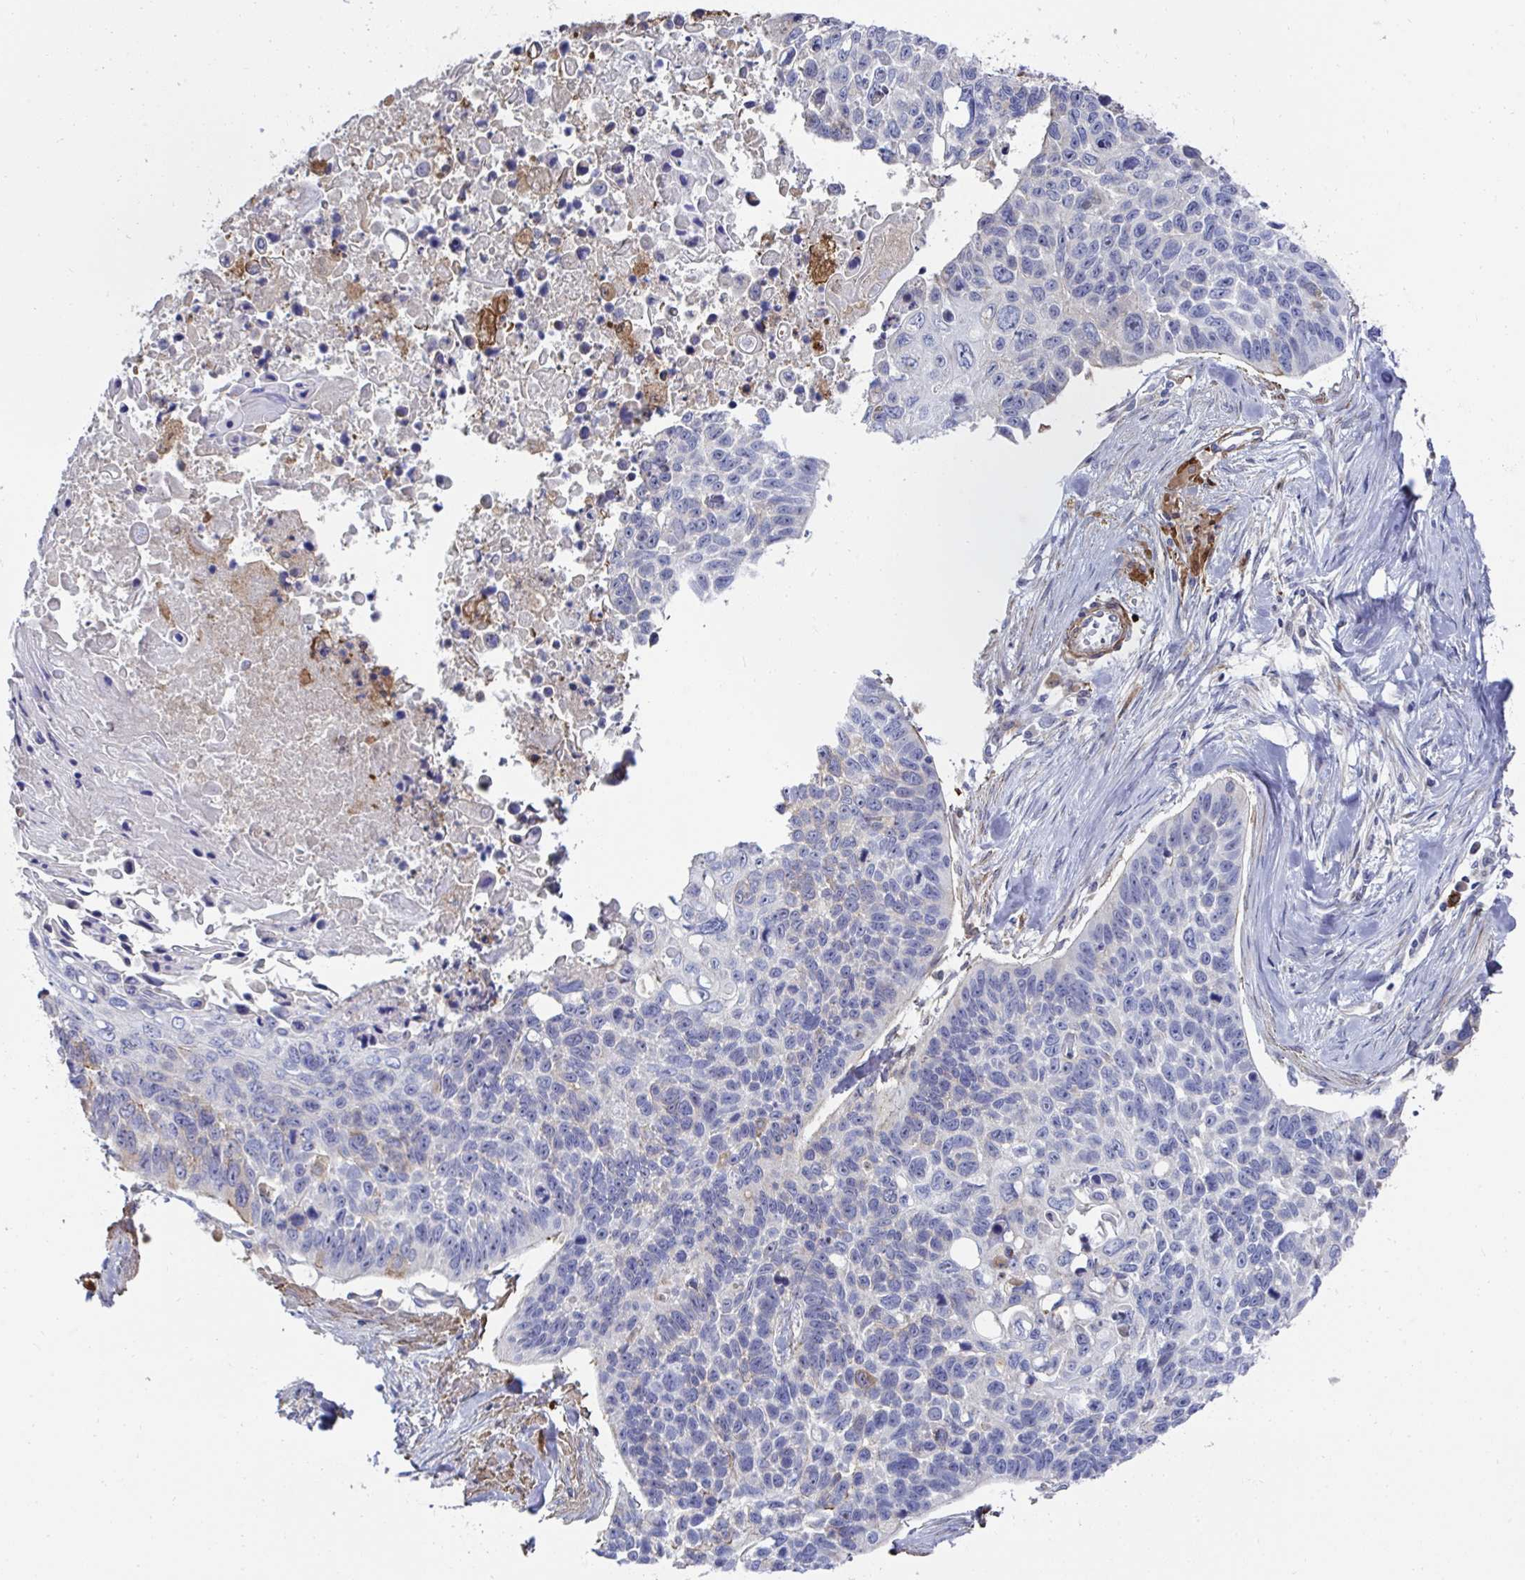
{"staining": {"intensity": "negative", "quantity": "none", "location": "none"}, "tissue": "lung cancer", "cell_type": "Tumor cells", "image_type": "cancer", "snomed": [{"axis": "morphology", "description": "Squamous cell carcinoma, NOS"}, {"axis": "topography", "description": "Lung"}], "caption": "The image demonstrates no significant expression in tumor cells of lung cancer.", "gene": "FBXL13", "patient": {"sex": "male", "age": 62}}